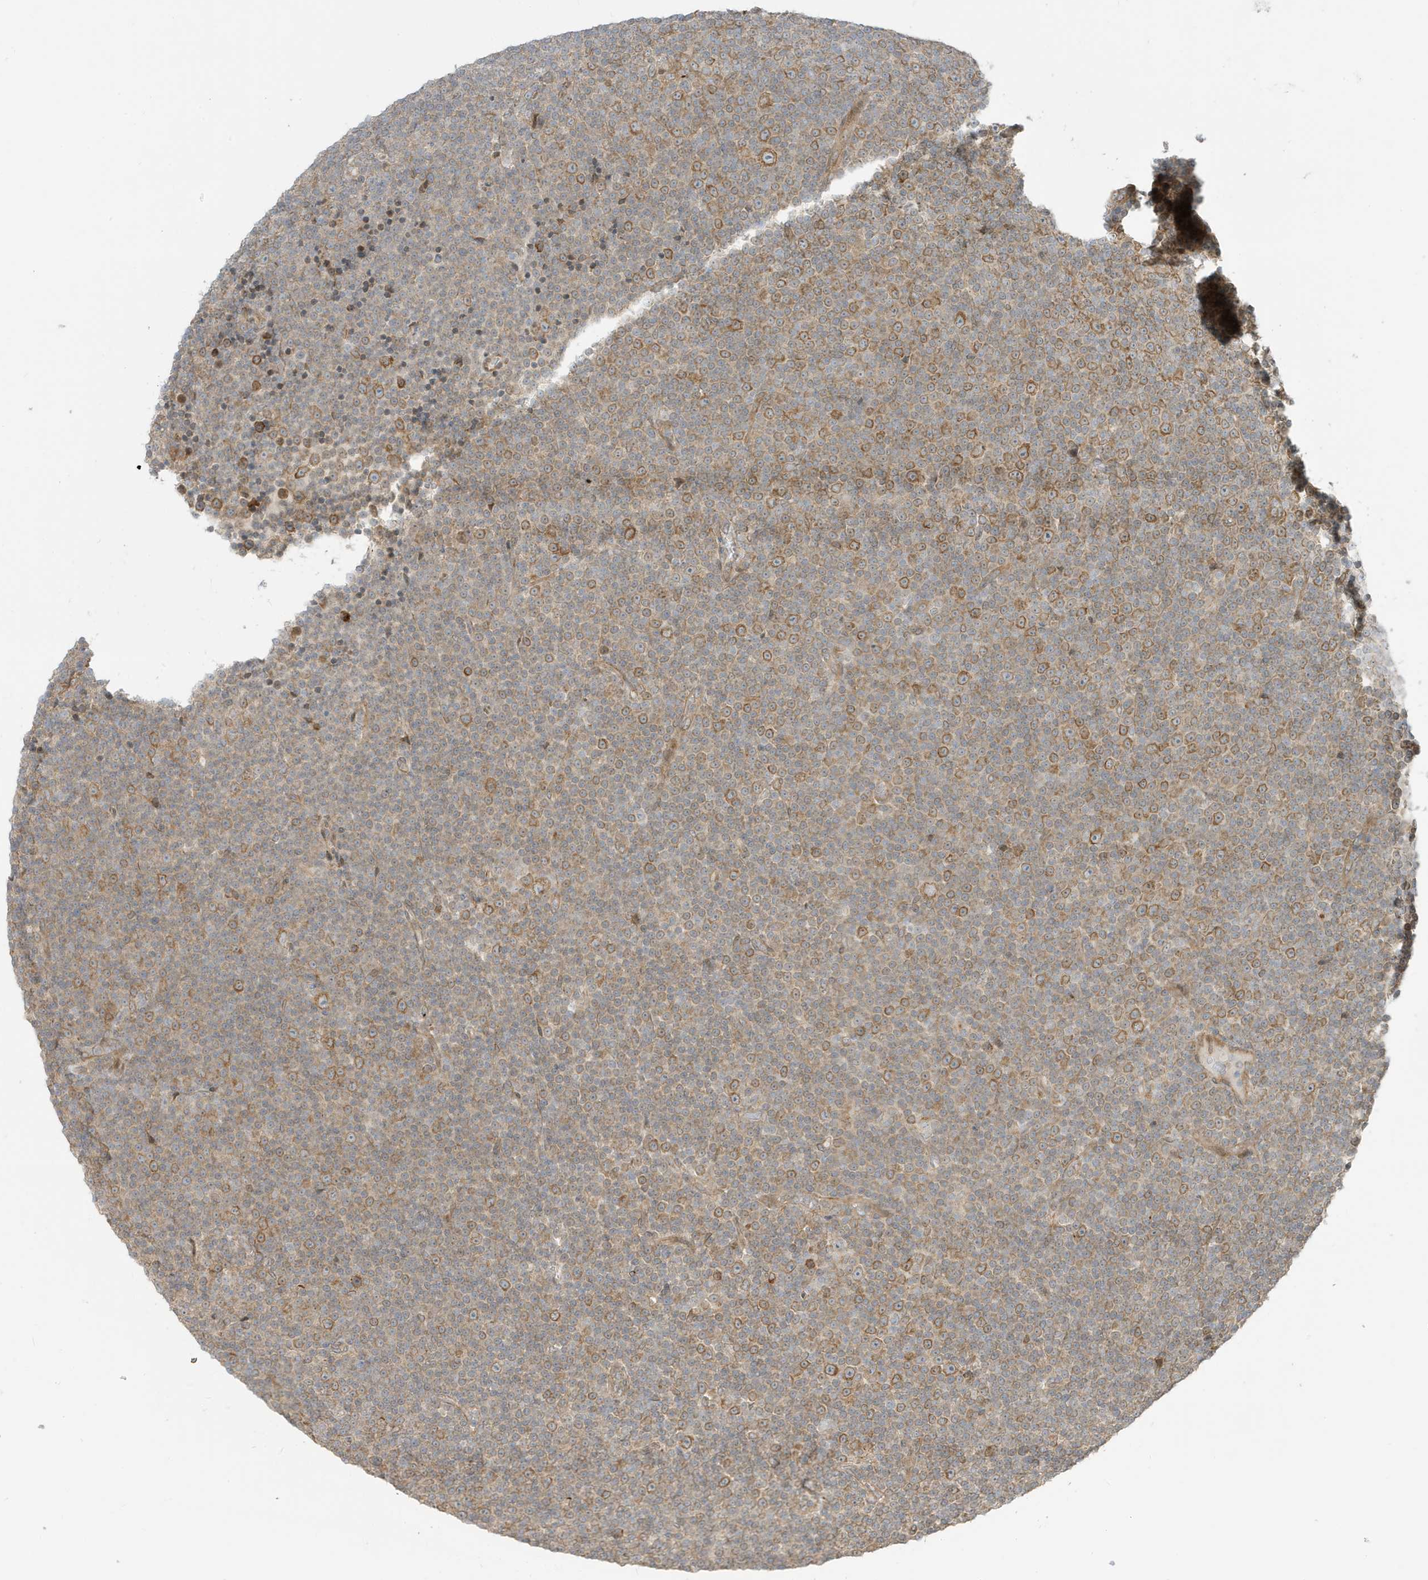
{"staining": {"intensity": "moderate", "quantity": ">75%", "location": "cytoplasmic/membranous"}, "tissue": "lymphoma", "cell_type": "Tumor cells", "image_type": "cancer", "snomed": [{"axis": "morphology", "description": "Malignant lymphoma, non-Hodgkin's type, Low grade"}, {"axis": "topography", "description": "Lymph node"}], "caption": "Immunohistochemical staining of human low-grade malignant lymphoma, non-Hodgkin's type exhibits medium levels of moderate cytoplasmic/membranous protein expression in about >75% of tumor cells. (Stains: DAB (3,3'-diaminobenzidine) in brown, nuclei in blue, Microscopy: brightfield microscopy at high magnification).", "gene": "SCARF2", "patient": {"sex": "female", "age": 67}}